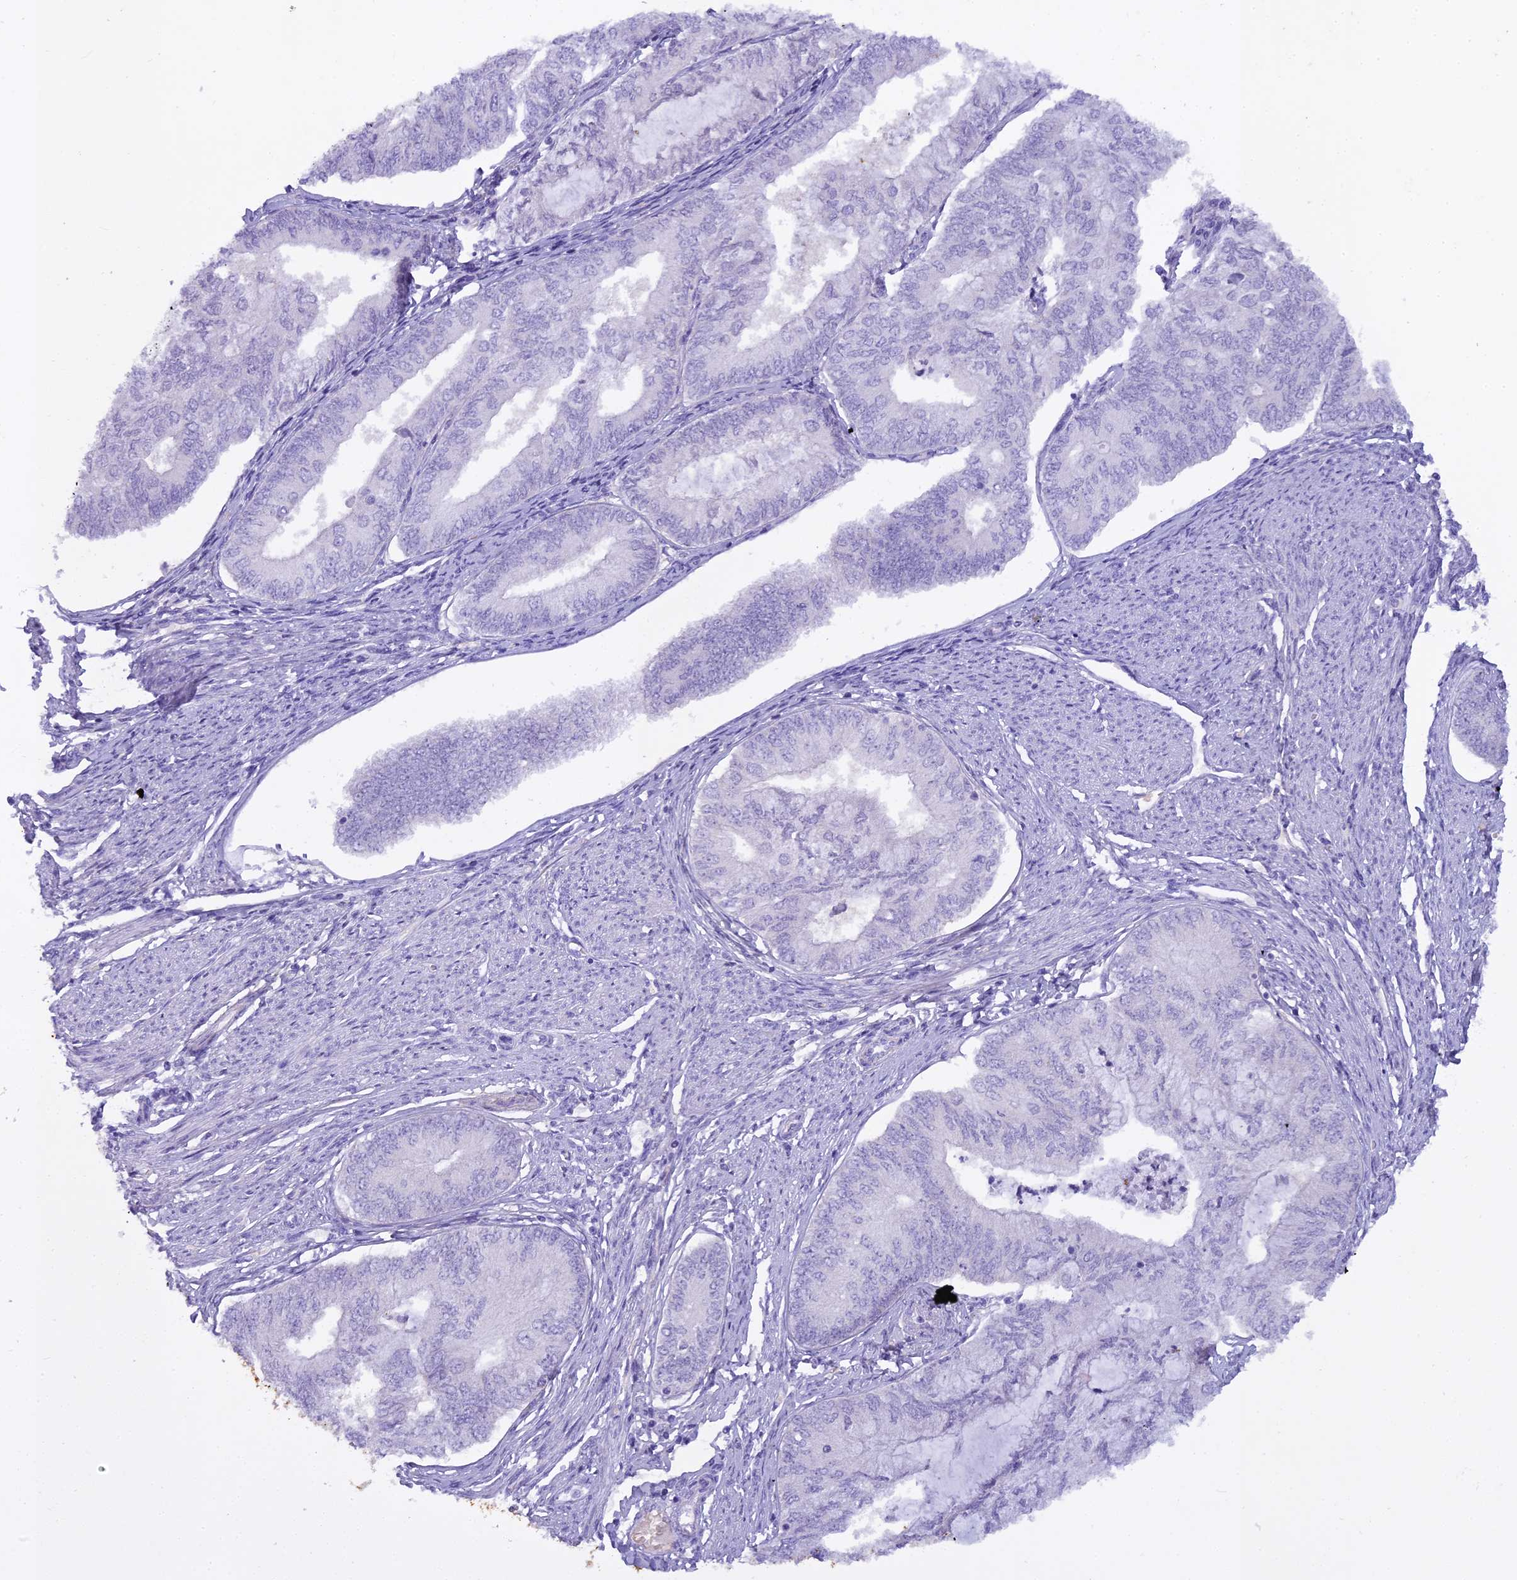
{"staining": {"intensity": "negative", "quantity": "none", "location": "none"}, "tissue": "endometrial cancer", "cell_type": "Tumor cells", "image_type": "cancer", "snomed": [{"axis": "morphology", "description": "Adenocarcinoma, NOS"}, {"axis": "topography", "description": "Endometrium"}], "caption": "The micrograph displays no significant expression in tumor cells of endometrial cancer (adenocarcinoma).", "gene": "OSTN", "patient": {"sex": "female", "age": 68}}